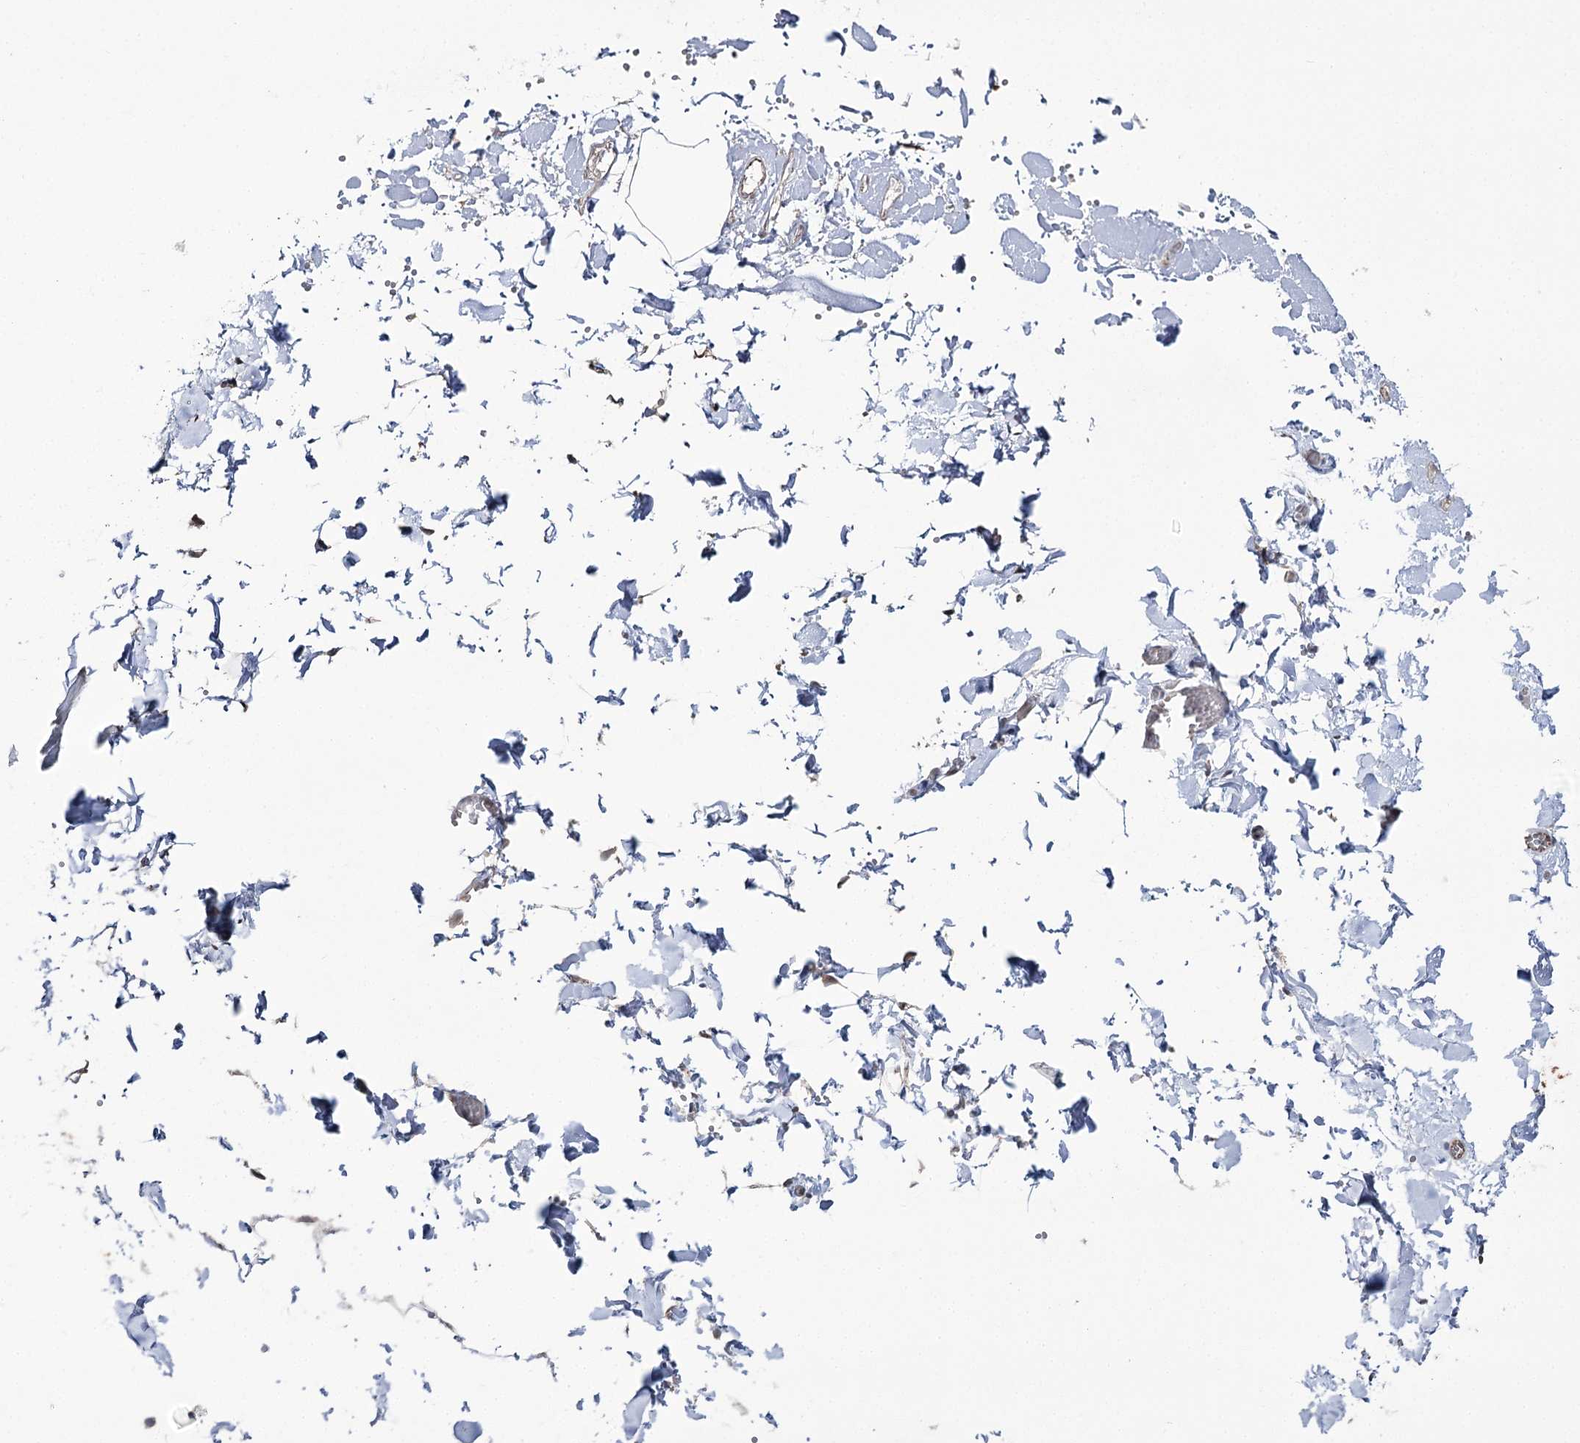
{"staining": {"intensity": "negative", "quantity": "none", "location": "none"}, "tissue": "adipose tissue", "cell_type": "Adipocytes", "image_type": "normal", "snomed": [{"axis": "morphology", "description": "Normal tissue, NOS"}, {"axis": "topography", "description": "Gallbladder"}, {"axis": "topography", "description": "Peripheral nerve tissue"}], "caption": "Immunohistochemistry (IHC) histopathology image of unremarkable adipose tissue: adipose tissue stained with DAB reveals no significant protein staining in adipocytes. Brightfield microscopy of immunohistochemistry (IHC) stained with DAB (3,3'-diaminobenzidine) (brown) and hematoxylin (blue), captured at high magnification.", "gene": "PHYHIPL", "patient": {"sex": "male", "age": 38}}